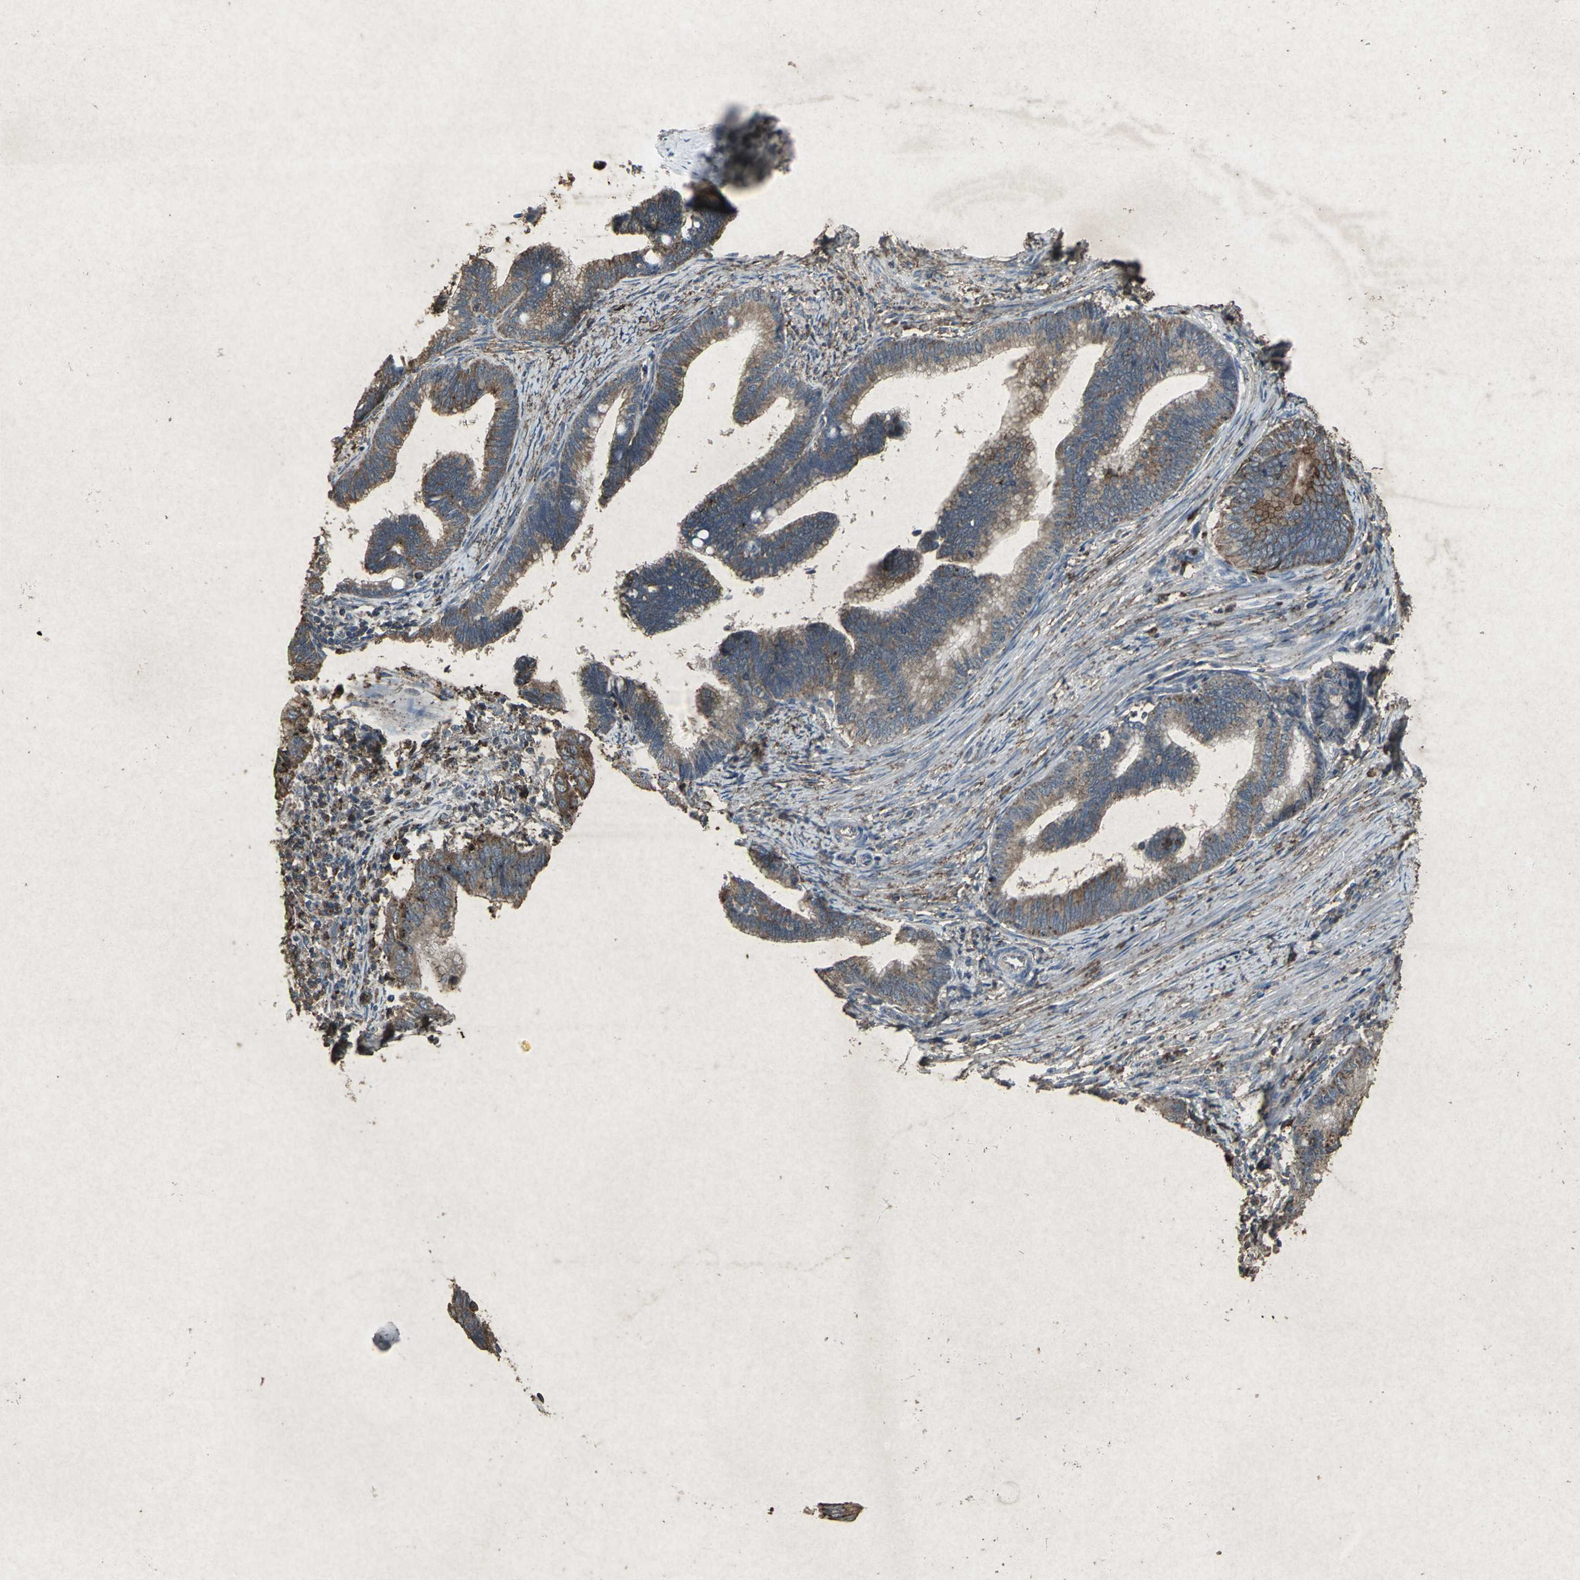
{"staining": {"intensity": "strong", "quantity": "25%-75%", "location": "cytoplasmic/membranous"}, "tissue": "cervical cancer", "cell_type": "Tumor cells", "image_type": "cancer", "snomed": [{"axis": "morphology", "description": "Adenocarcinoma, NOS"}, {"axis": "topography", "description": "Cervix"}], "caption": "A high amount of strong cytoplasmic/membranous positivity is identified in about 25%-75% of tumor cells in cervical cancer tissue. The staining was performed using DAB to visualize the protein expression in brown, while the nuclei were stained in blue with hematoxylin (Magnification: 20x).", "gene": "CCR9", "patient": {"sex": "female", "age": 36}}